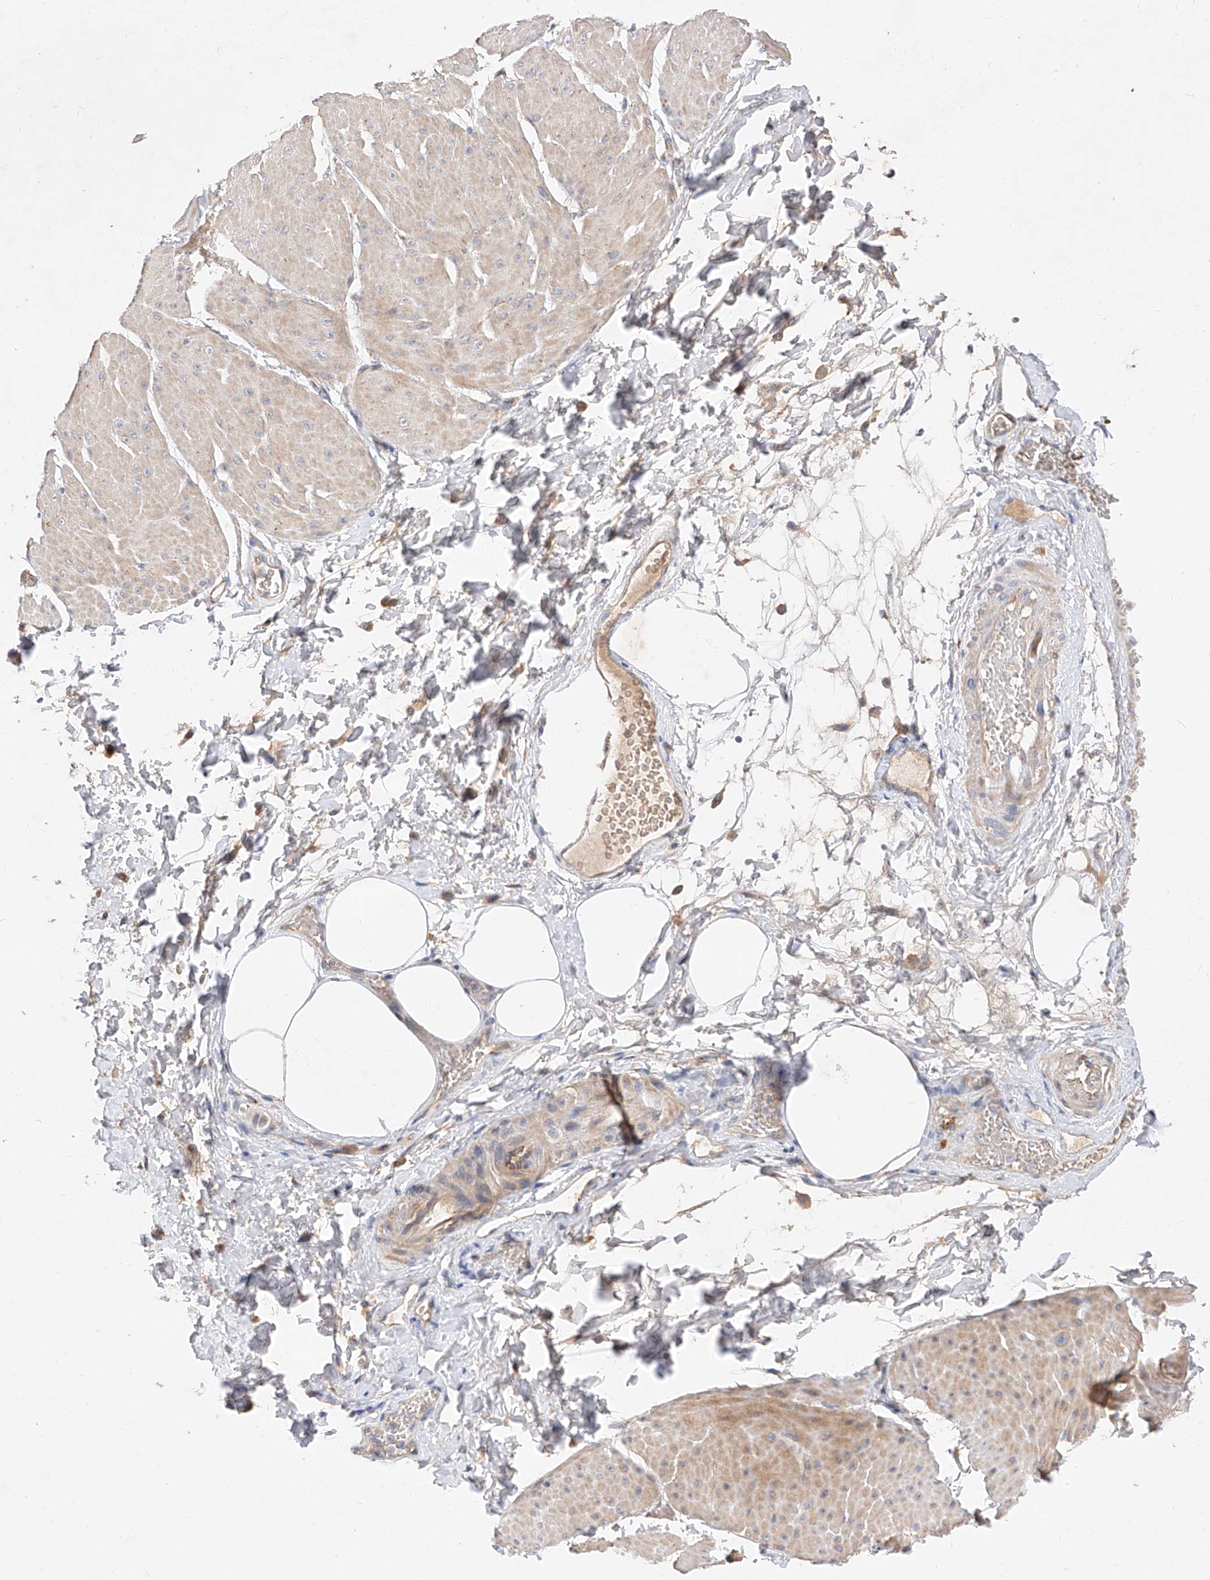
{"staining": {"intensity": "weak", "quantity": ">75%", "location": "cytoplasmic/membranous"}, "tissue": "smooth muscle", "cell_type": "Smooth muscle cells", "image_type": "normal", "snomed": [{"axis": "morphology", "description": "Urothelial carcinoma, High grade"}, {"axis": "topography", "description": "Urinary bladder"}], "caption": "Immunohistochemistry (IHC) of benign human smooth muscle demonstrates low levels of weak cytoplasmic/membranous expression in about >75% of smooth muscle cells.", "gene": "DIRAS3", "patient": {"sex": "male", "age": 46}}